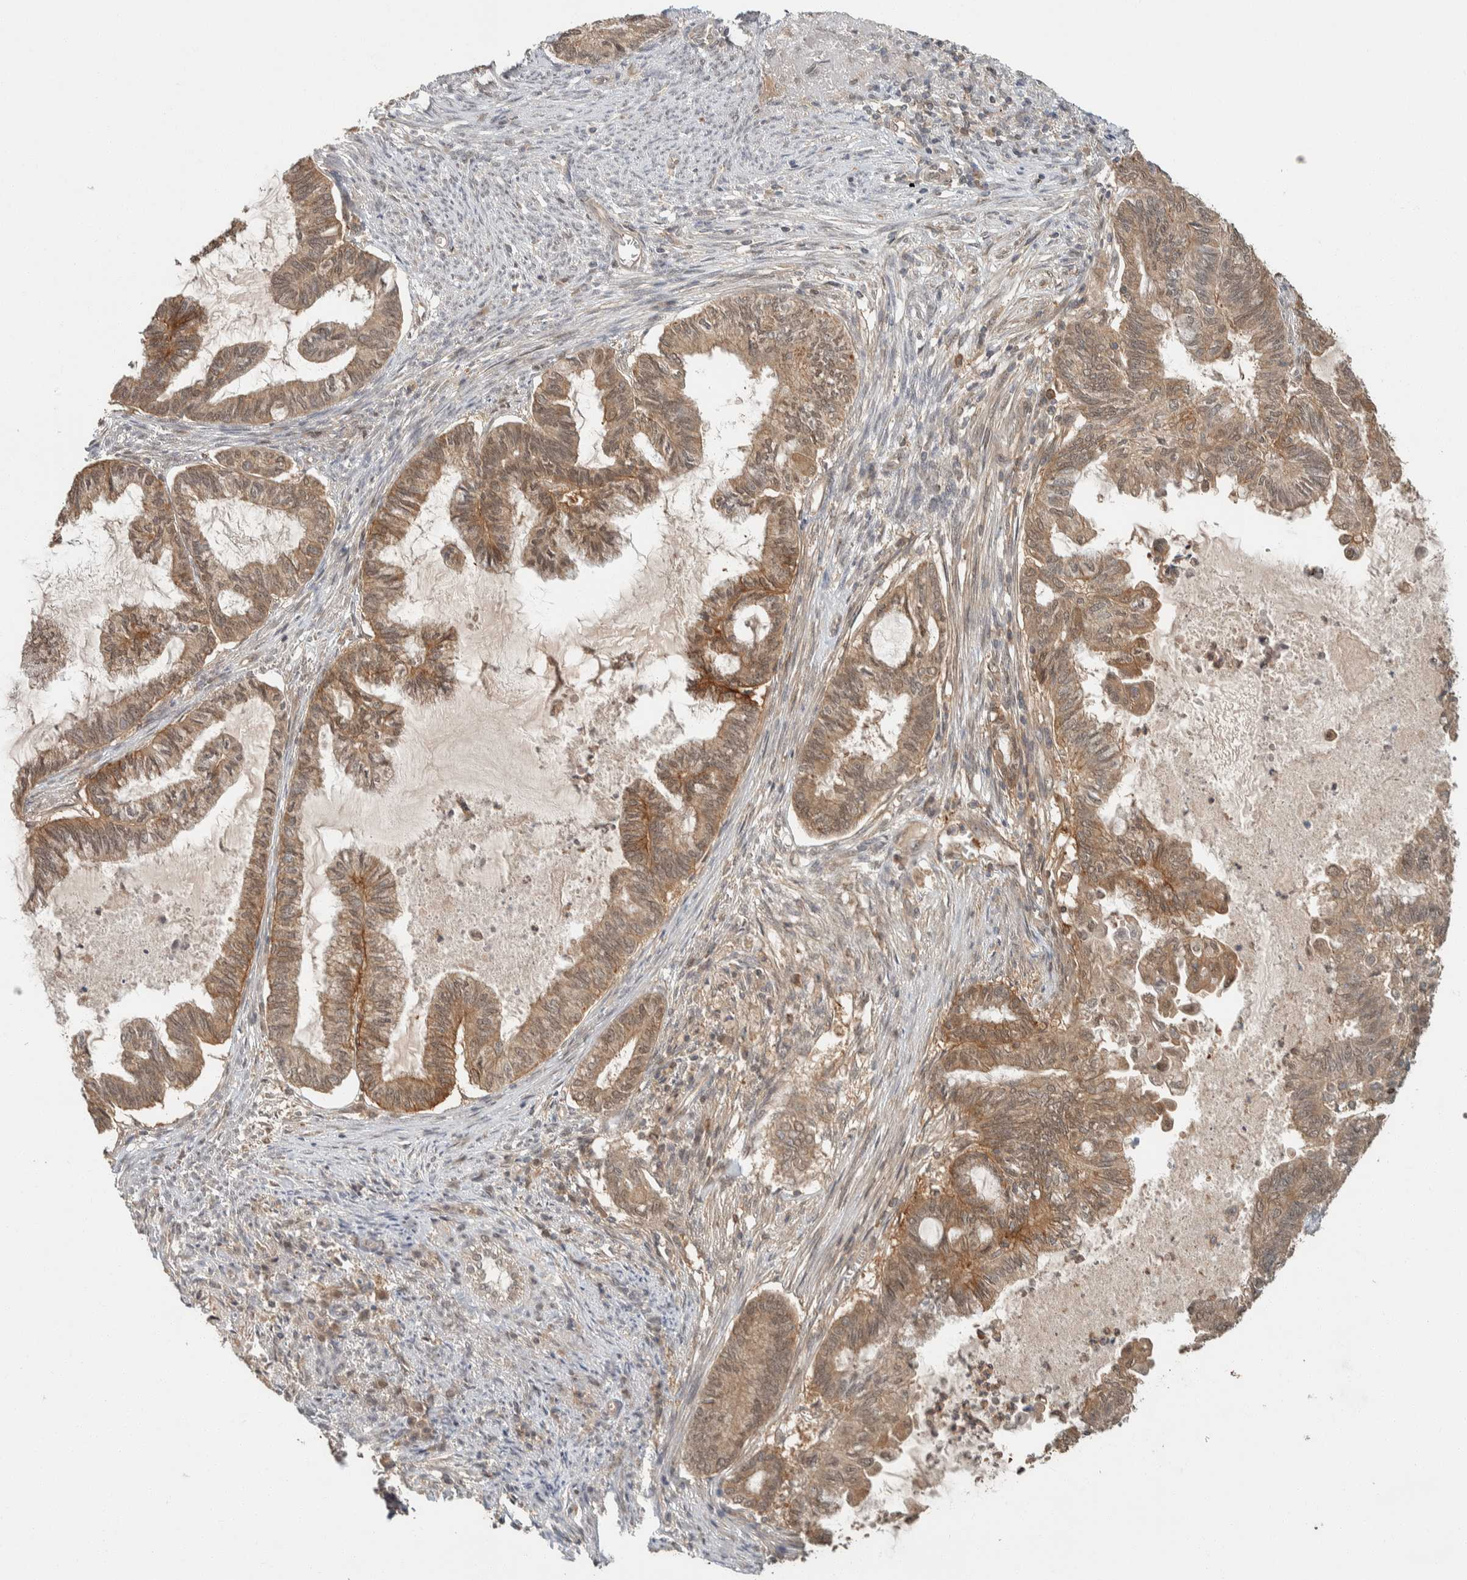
{"staining": {"intensity": "moderate", "quantity": ">75%", "location": "cytoplasmic/membranous,nuclear"}, "tissue": "endometrial cancer", "cell_type": "Tumor cells", "image_type": "cancer", "snomed": [{"axis": "morphology", "description": "Adenocarcinoma, NOS"}, {"axis": "topography", "description": "Endometrium"}], "caption": "Immunohistochemical staining of endometrial adenocarcinoma shows moderate cytoplasmic/membranous and nuclear protein positivity in approximately >75% of tumor cells.", "gene": "ZNF567", "patient": {"sex": "female", "age": 86}}